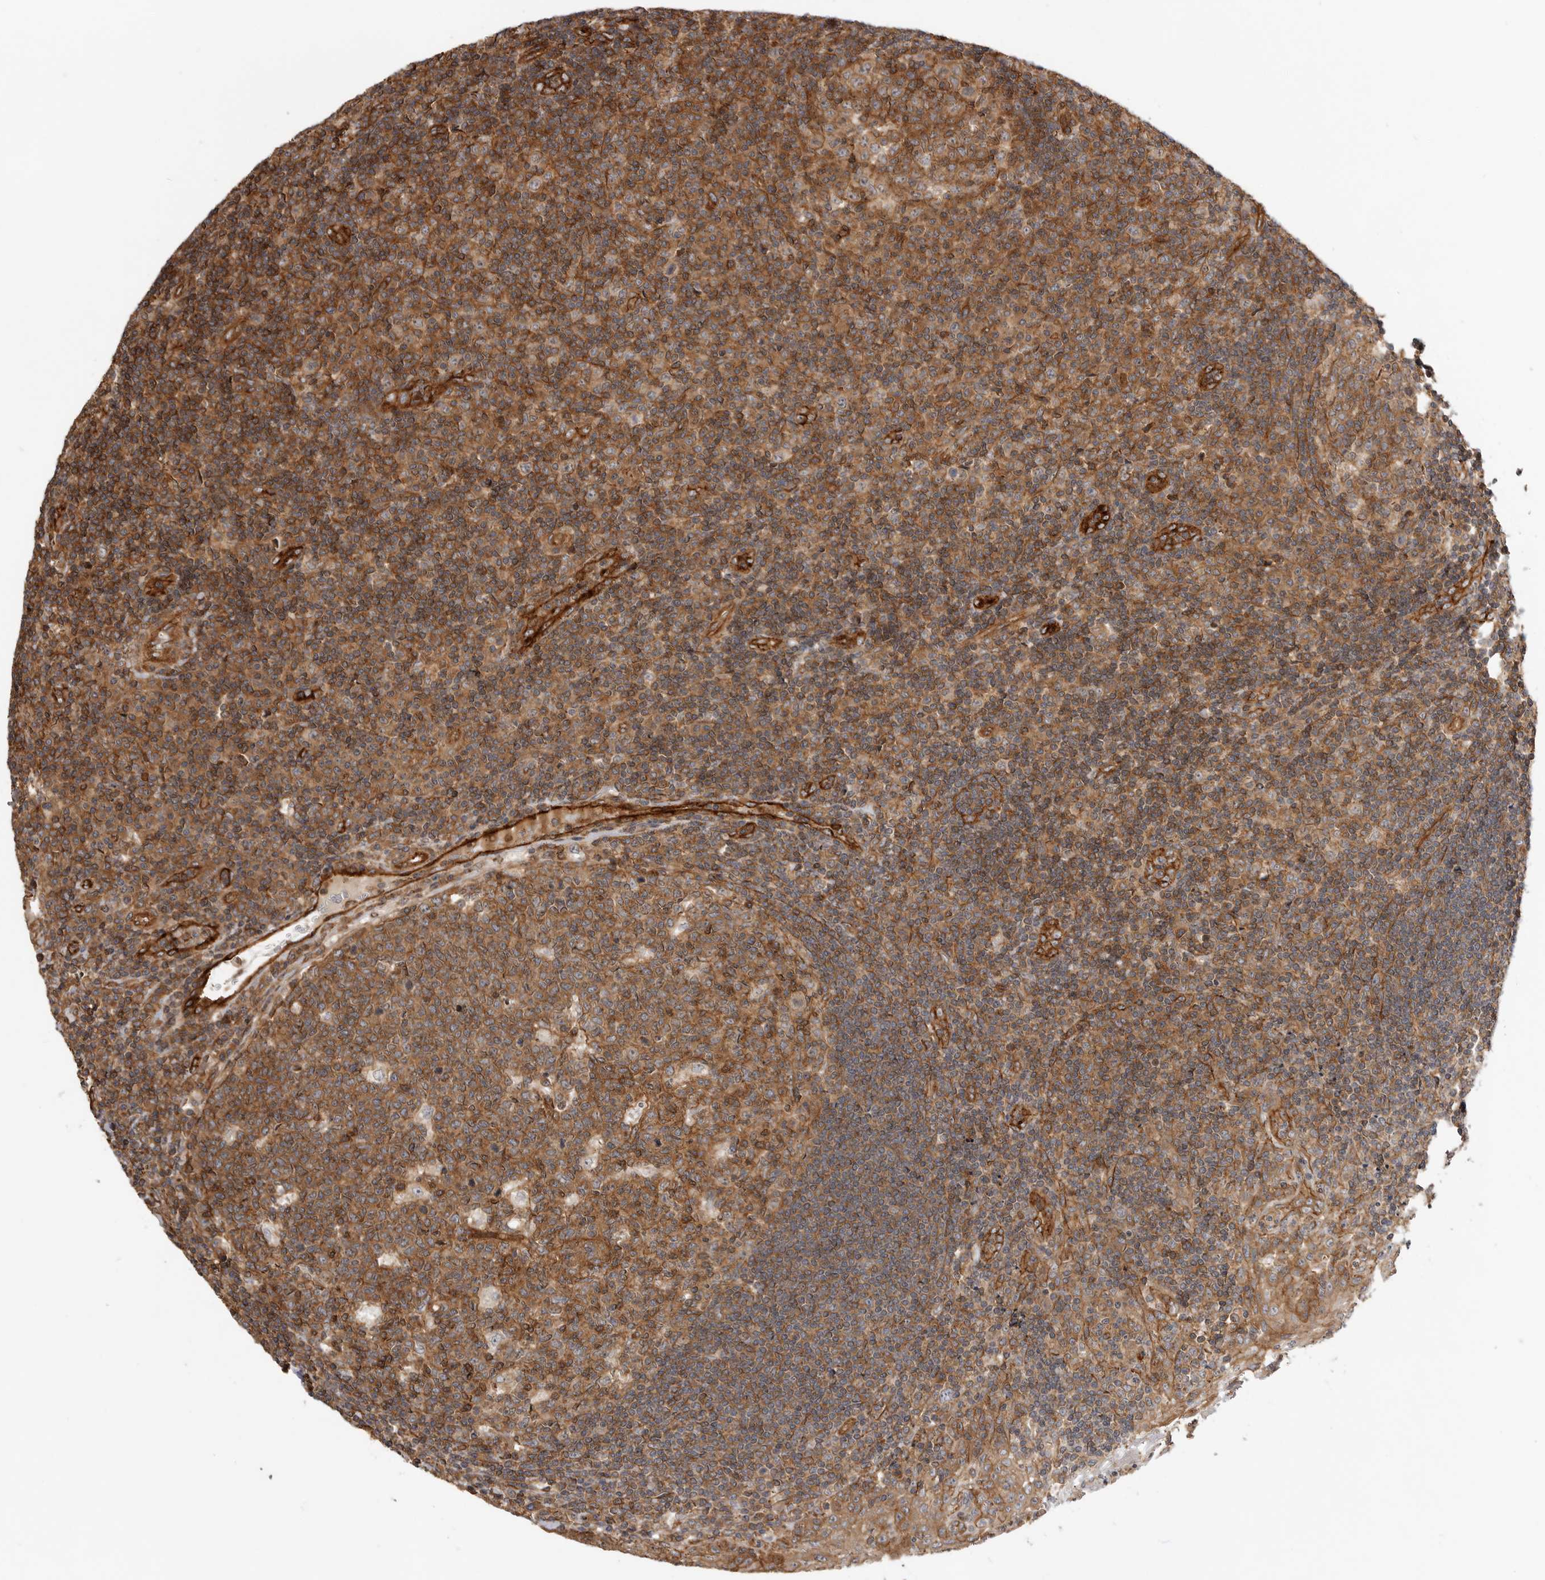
{"staining": {"intensity": "moderate", "quantity": ">75%", "location": "cytoplasmic/membranous"}, "tissue": "tonsil", "cell_type": "Germinal center cells", "image_type": "normal", "snomed": [{"axis": "morphology", "description": "Normal tissue, NOS"}, {"axis": "topography", "description": "Tonsil"}], "caption": "Tonsil stained with immunohistochemistry (IHC) demonstrates moderate cytoplasmic/membranous staining in about >75% of germinal center cells. (Brightfield microscopy of DAB IHC at high magnification).", "gene": "GPATCH2", "patient": {"sex": "female", "age": 40}}